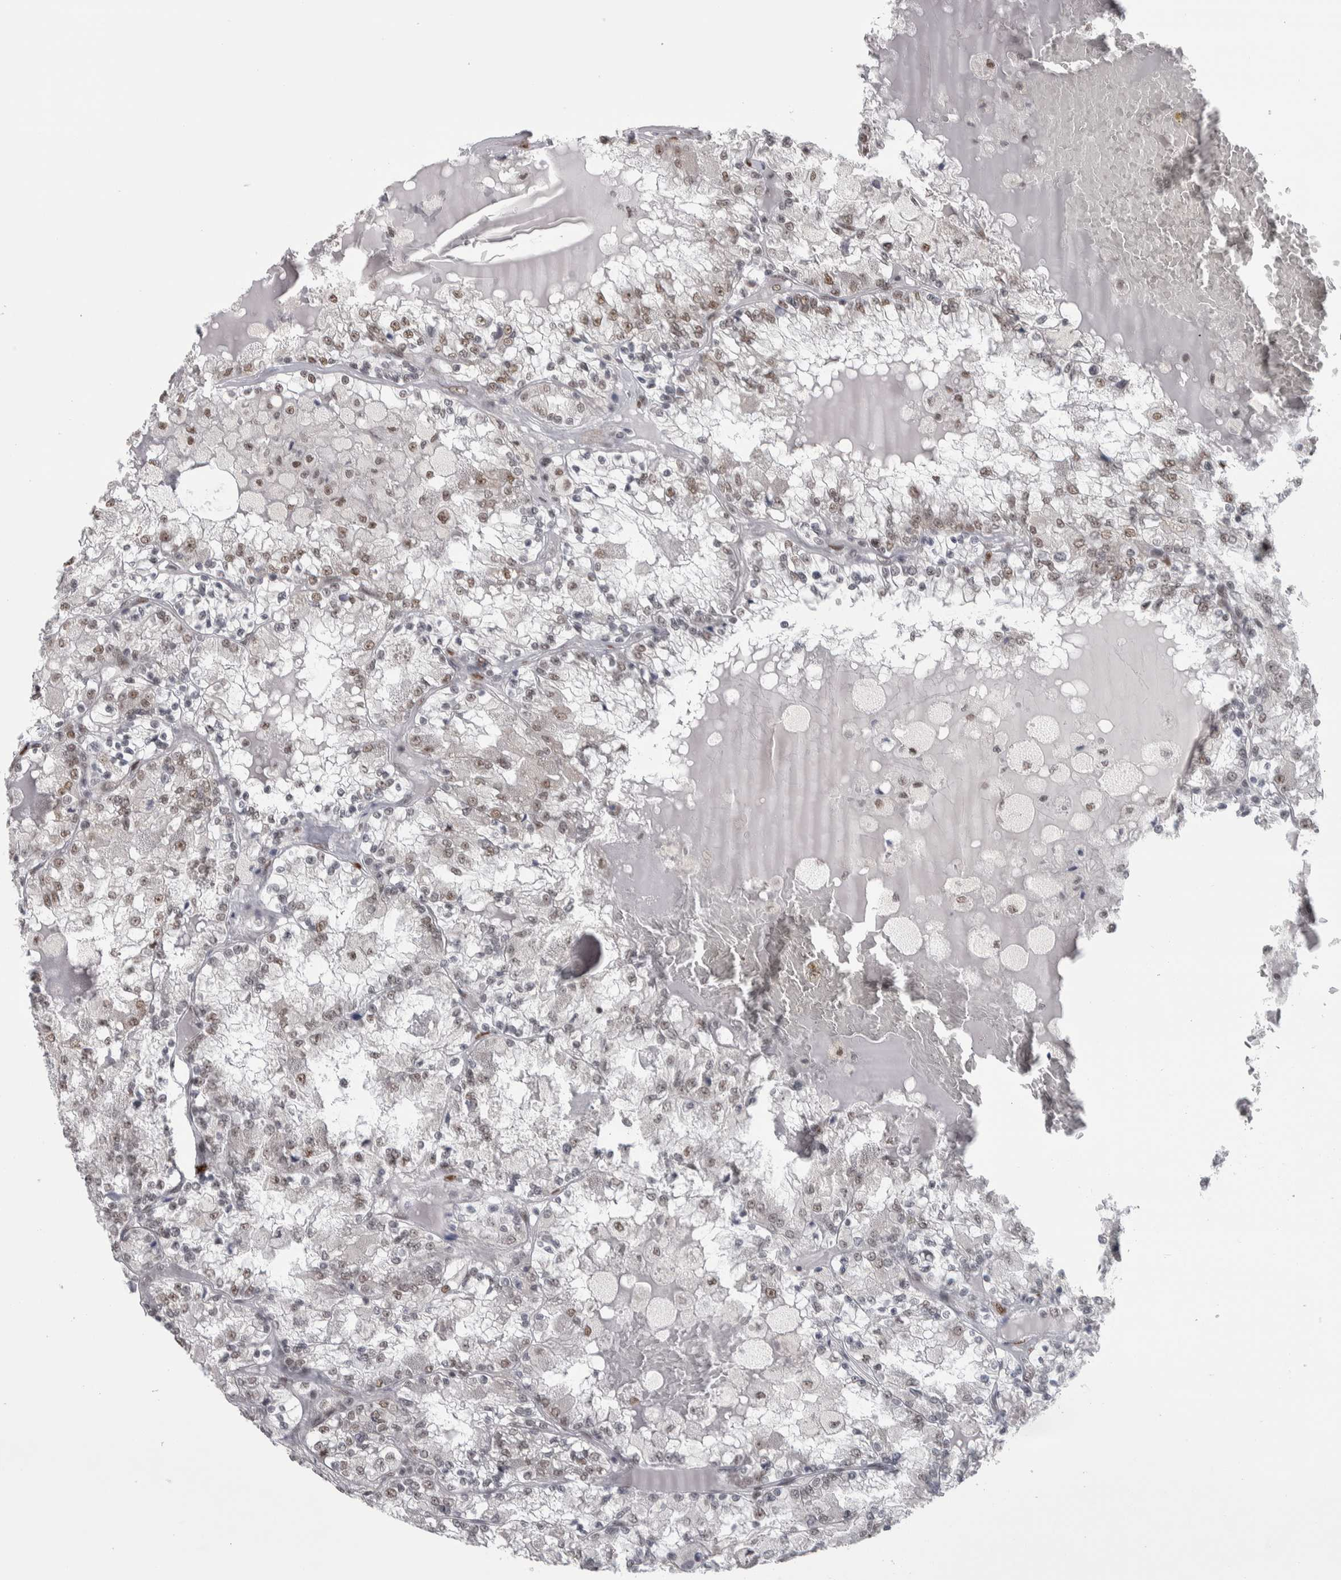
{"staining": {"intensity": "weak", "quantity": "25%-75%", "location": "nuclear"}, "tissue": "renal cancer", "cell_type": "Tumor cells", "image_type": "cancer", "snomed": [{"axis": "morphology", "description": "Adenocarcinoma, NOS"}, {"axis": "topography", "description": "Kidney"}], "caption": "Immunohistochemistry of human renal cancer demonstrates low levels of weak nuclear expression in approximately 25%-75% of tumor cells.", "gene": "HEXIM2", "patient": {"sex": "female", "age": 56}}